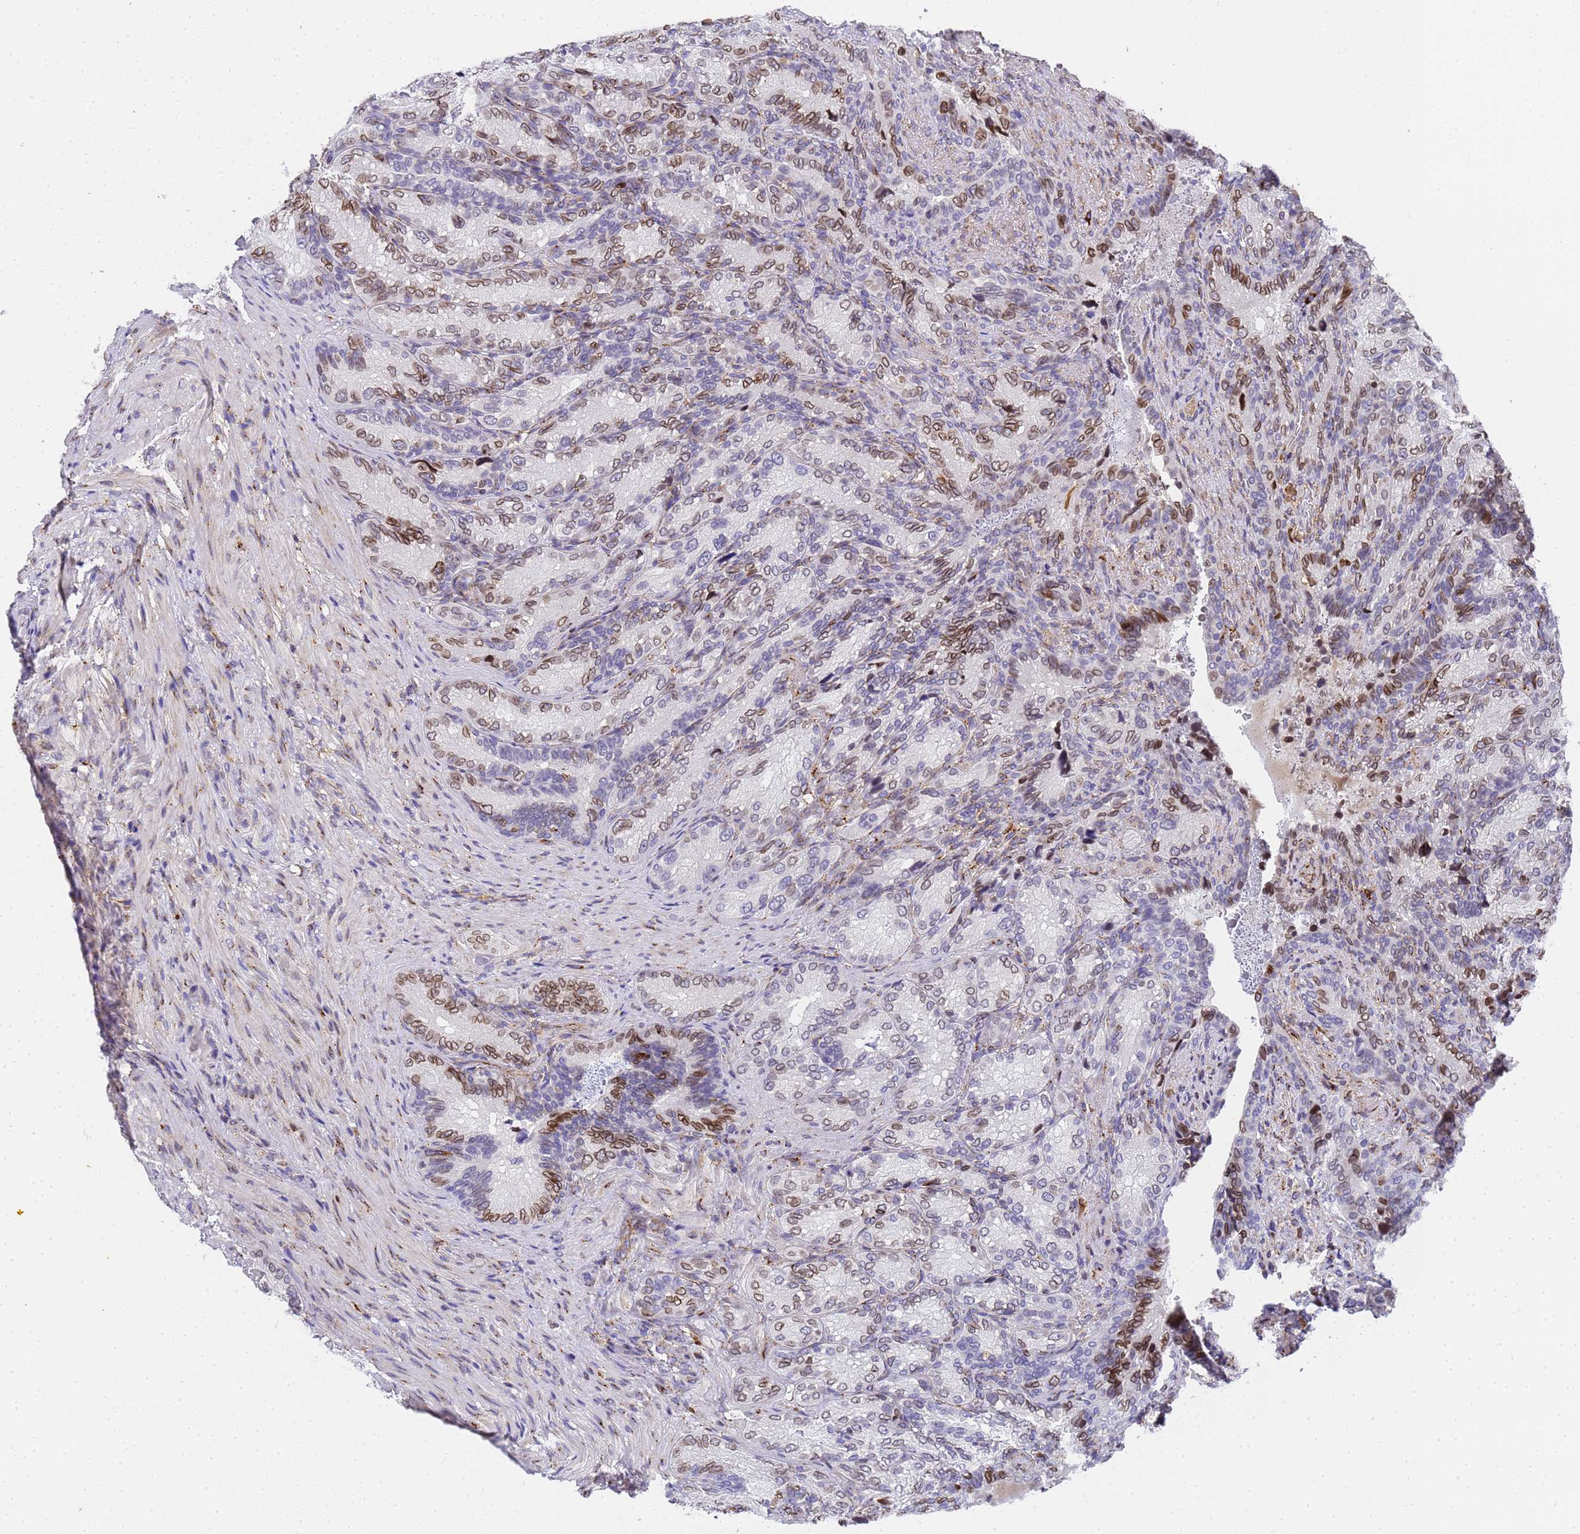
{"staining": {"intensity": "moderate", "quantity": "25%-75%", "location": "cytoplasmic/membranous,nuclear"}, "tissue": "seminal vesicle", "cell_type": "Glandular cells", "image_type": "normal", "snomed": [{"axis": "morphology", "description": "Normal tissue, NOS"}, {"axis": "topography", "description": "Seminal veicle"}], "caption": "Brown immunohistochemical staining in benign seminal vesicle demonstrates moderate cytoplasmic/membranous,nuclear staining in about 25%-75% of glandular cells.", "gene": "IGFBP7", "patient": {"sex": "male", "age": 58}}